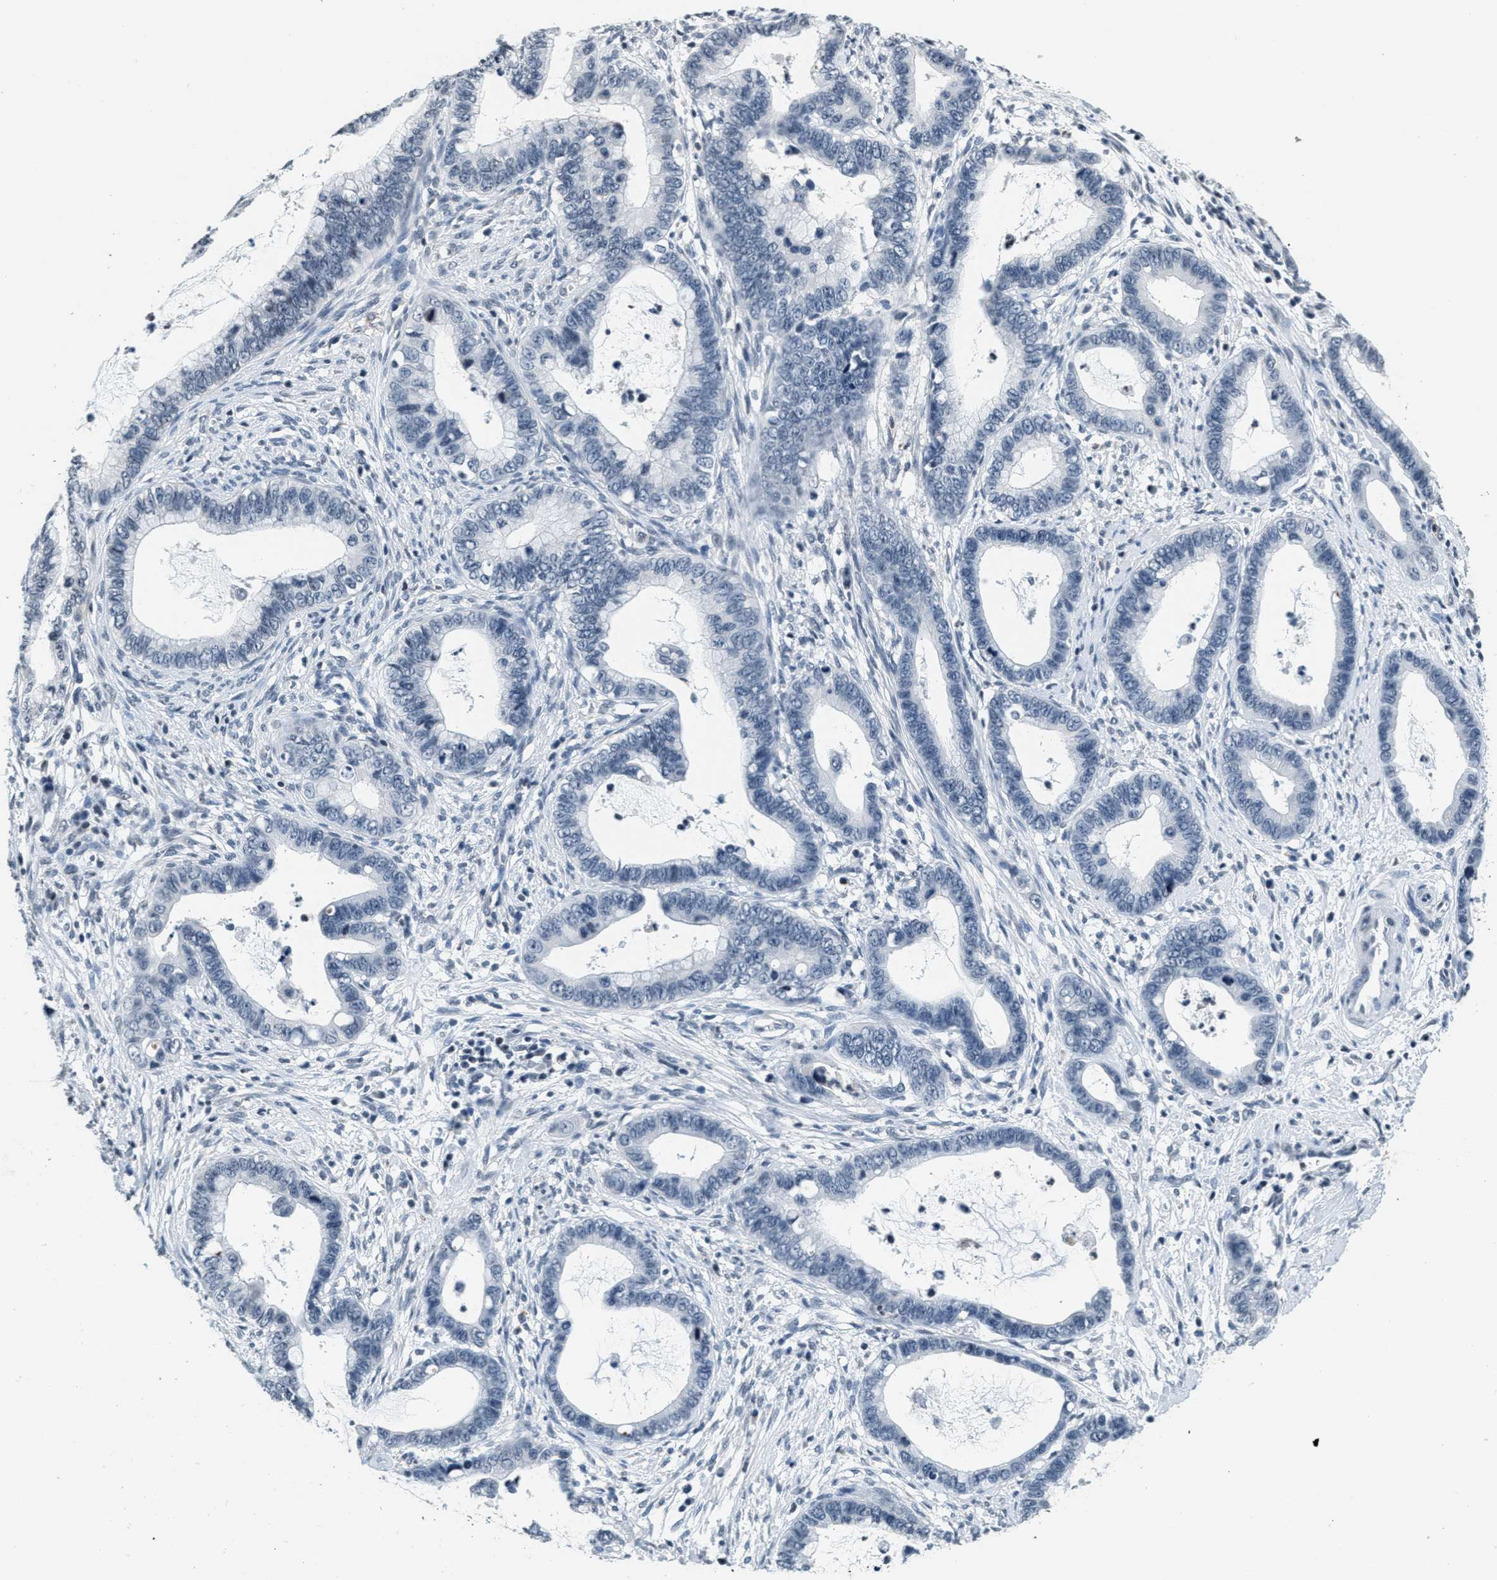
{"staining": {"intensity": "negative", "quantity": "none", "location": "none"}, "tissue": "cervical cancer", "cell_type": "Tumor cells", "image_type": "cancer", "snomed": [{"axis": "morphology", "description": "Adenocarcinoma, NOS"}, {"axis": "topography", "description": "Cervix"}], "caption": "Cervical adenocarcinoma was stained to show a protein in brown. There is no significant staining in tumor cells.", "gene": "CA4", "patient": {"sex": "female", "age": 44}}